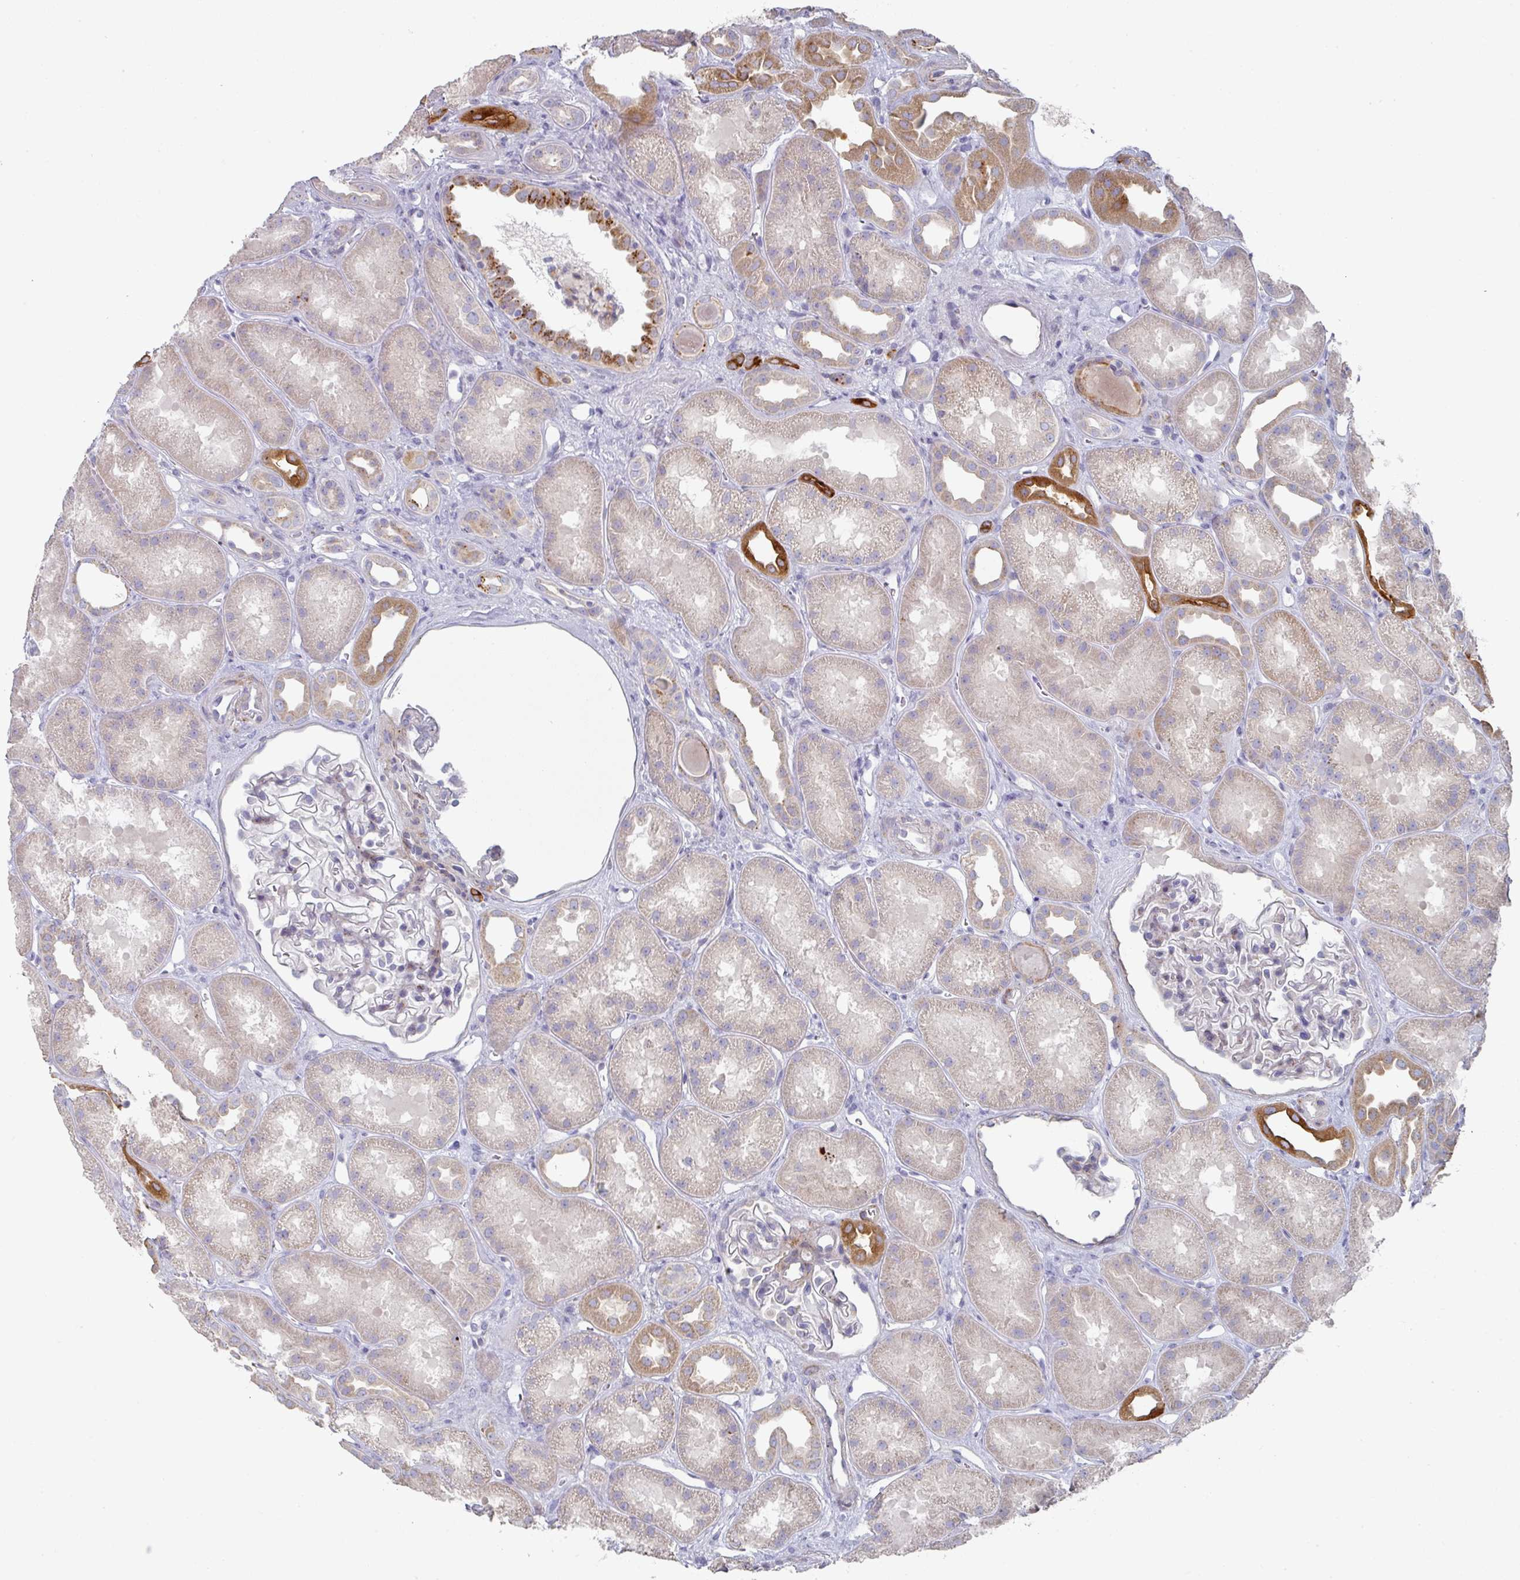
{"staining": {"intensity": "negative", "quantity": "none", "location": "none"}, "tissue": "kidney", "cell_type": "Cells in glomeruli", "image_type": "normal", "snomed": [{"axis": "morphology", "description": "Normal tissue, NOS"}, {"axis": "topography", "description": "Kidney"}], "caption": "Kidney stained for a protein using immunohistochemistry (IHC) displays no expression cells in glomeruli.", "gene": "NT5C1A", "patient": {"sex": "male", "age": 61}}